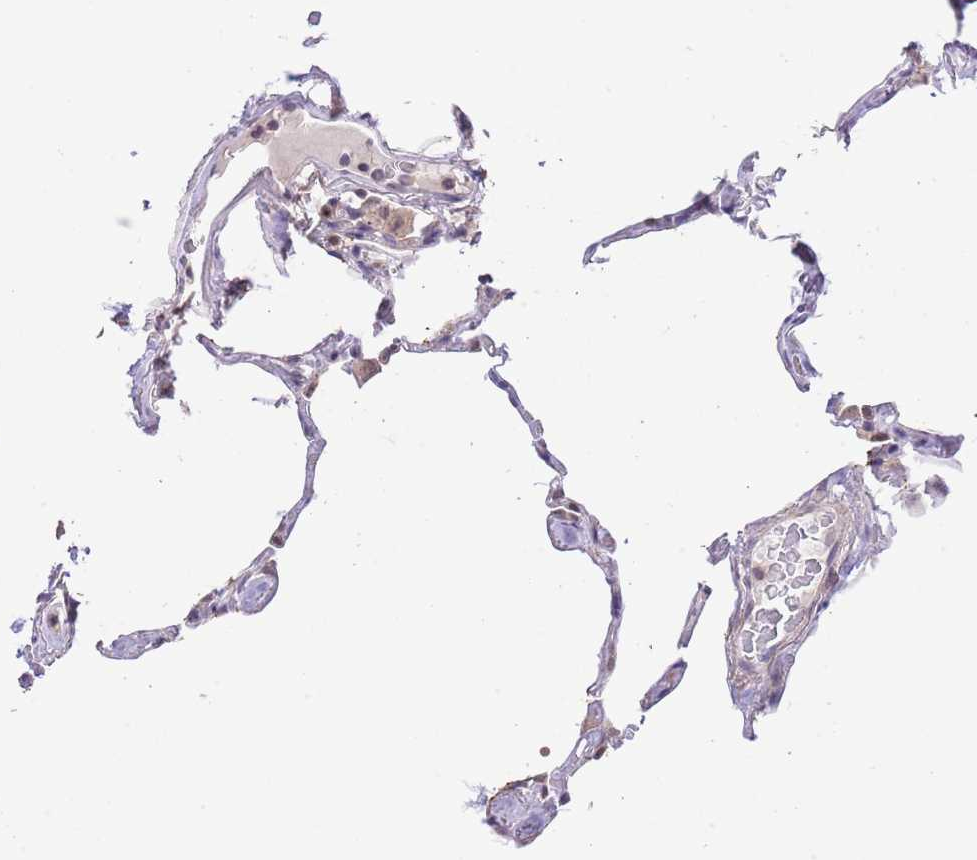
{"staining": {"intensity": "weak", "quantity": "<25%", "location": "cytoplasmic/membranous"}, "tissue": "lung", "cell_type": "Alveolar cells", "image_type": "normal", "snomed": [{"axis": "morphology", "description": "Normal tissue, NOS"}, {"axis": "topography", "description": "Lung"}], "caption": "This is an IHC photomicrograph of unremarkable lung. There is no positivity in alveolar cells.", "gene": "GALK2", "patient": {"sex": "male", "age": 65}}